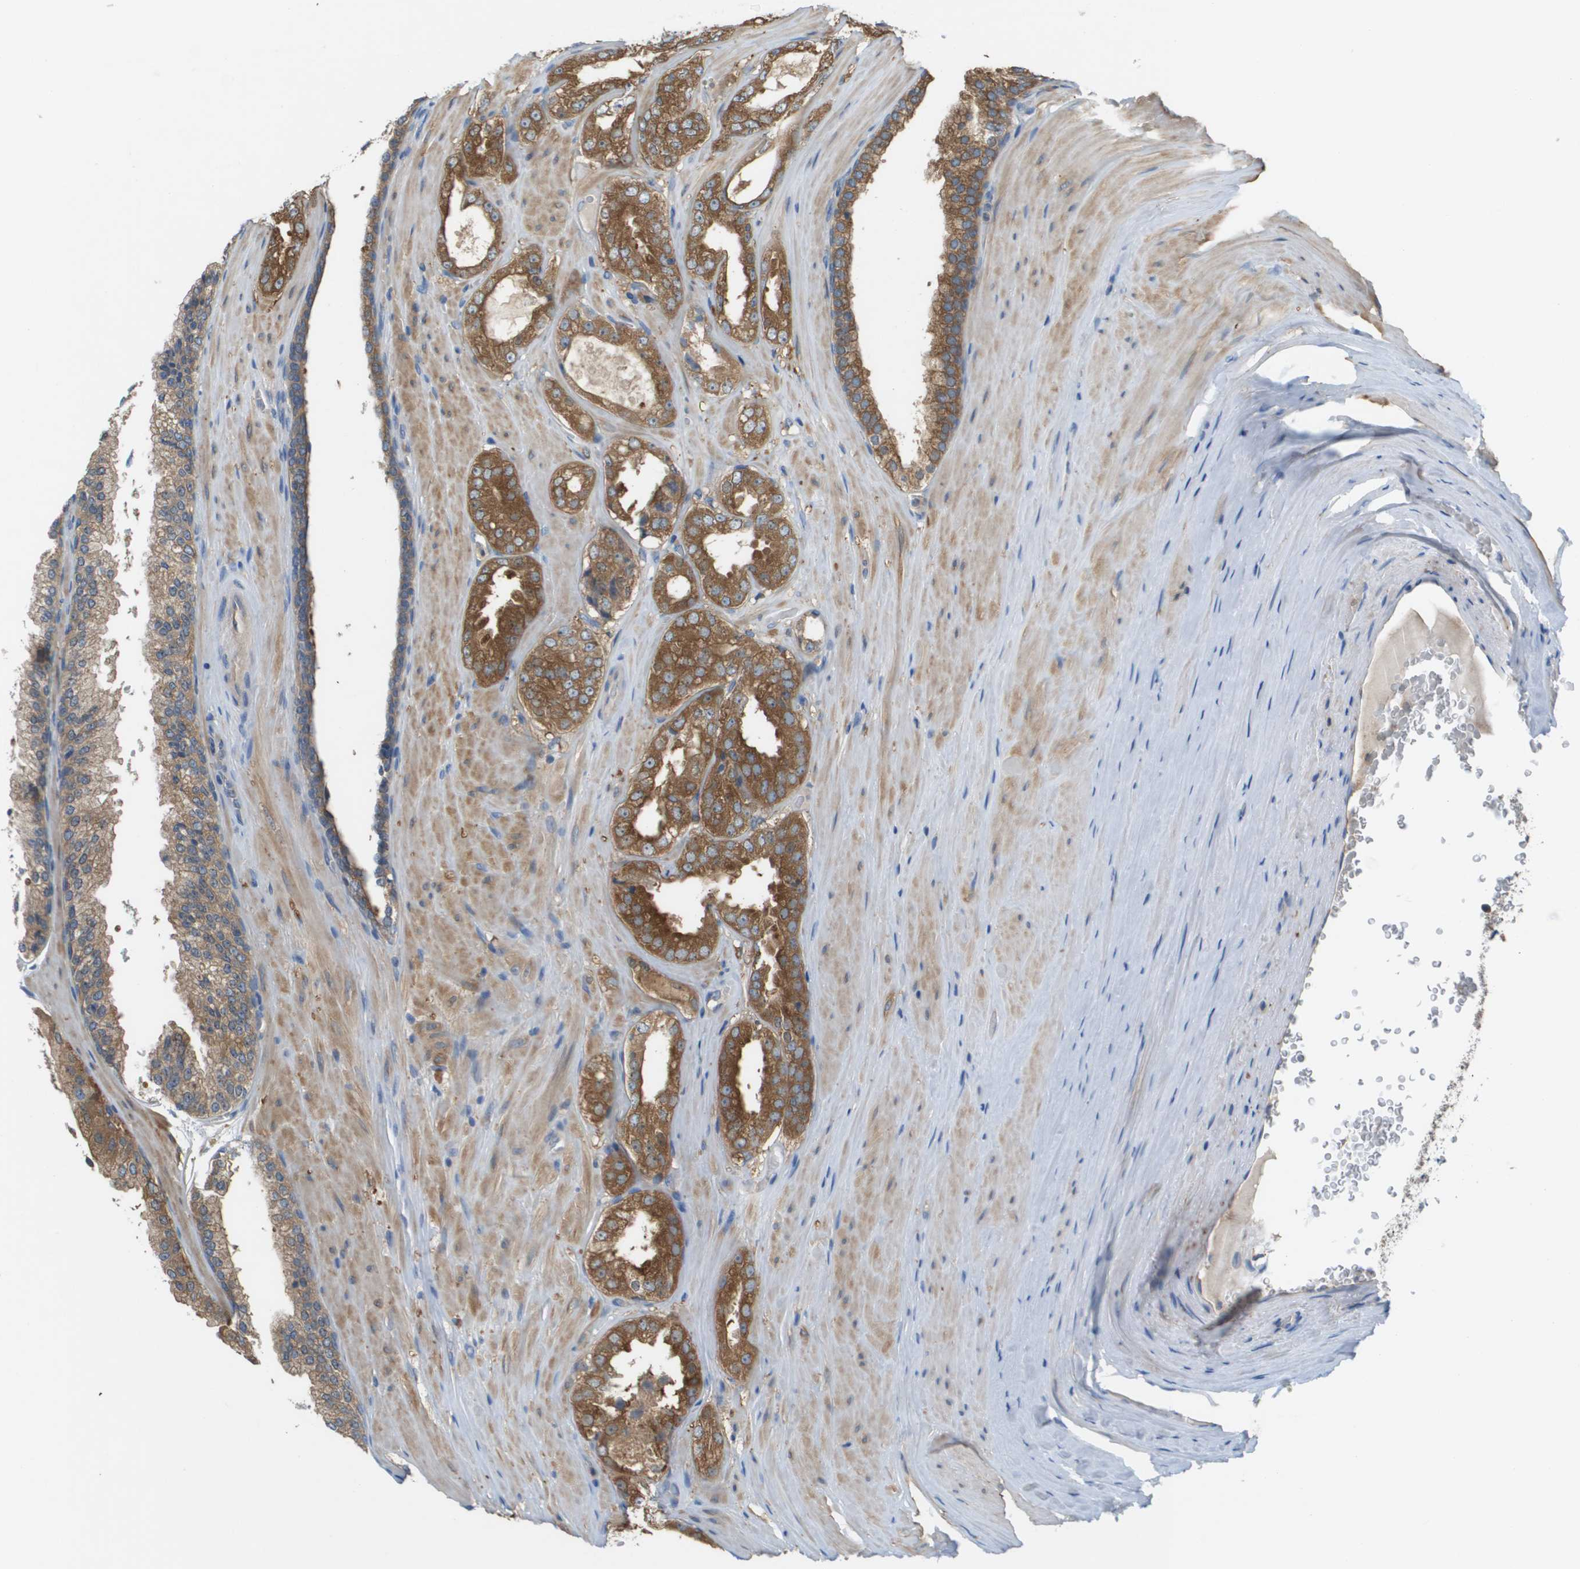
{"staining": {"intensity": "moderate", "quantity": ">75%", "location": "cytoplasmic/membranous"}, "tissue": "prostate cancer", "cell_type": "Tumor cells", "image_type": "cancer", "snomed": [{"axis": "morphology", "description": "Adenocarcinoma, High grade"}, {"axis": "topography", "description": "Prostate"}], "caption": "Protein staining of high-grade adenocarcinoma (prostate) tissue displays moderate cytoplasmic/membranous expression in approximately >75% of tumor cells.", "gene": "UBA5", "patient": {"sex": "male", "age": 65}}